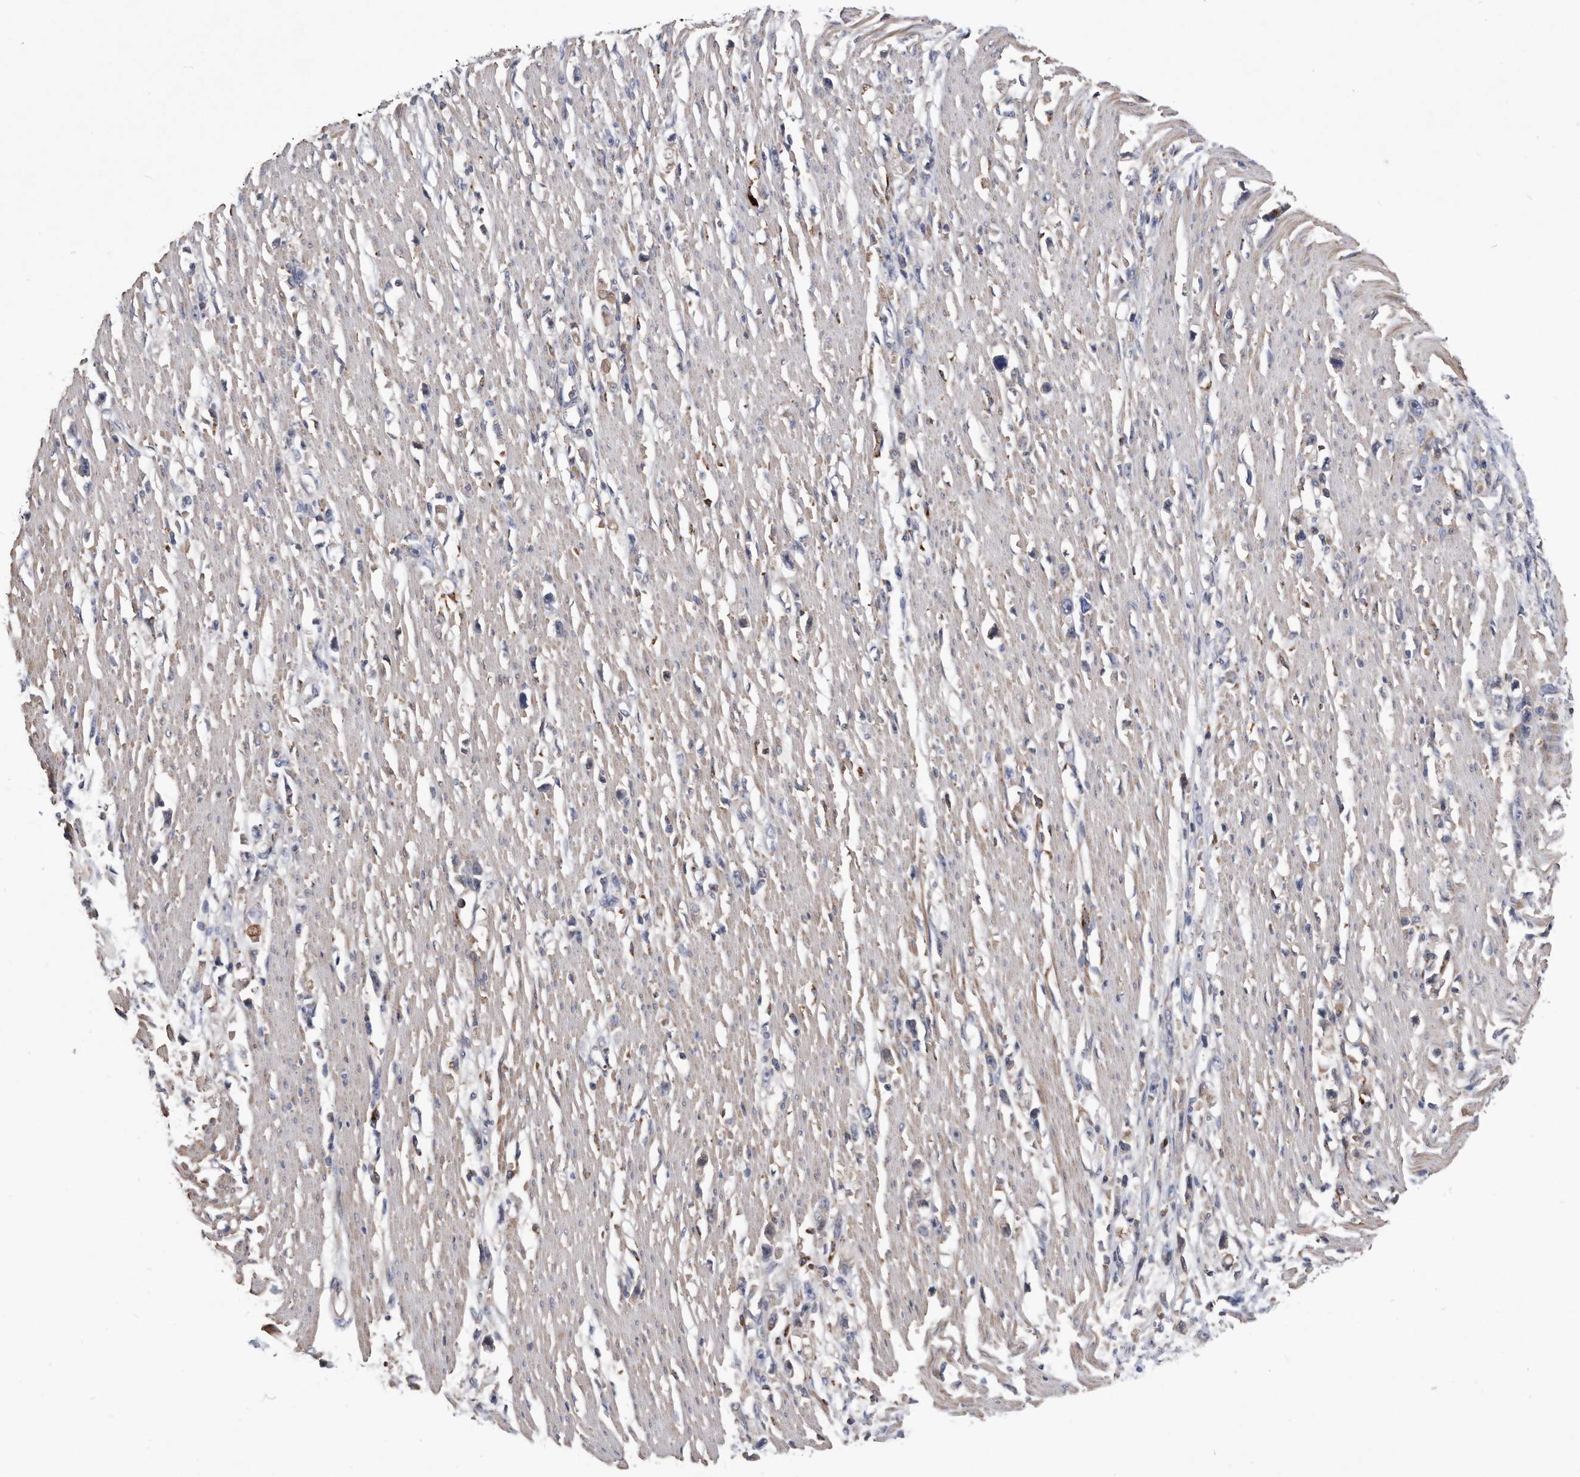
{"staining": {"intensity": "negative", "quantity": "none", "location": "none"}, "tissue": "stomach cancer", "cell_type": "Tumor cells", "image_type": "cancer", "snomed": [{"axis": "morphology", "description": "Adenocarcinoma, NOS"}, {"axis": "topography", "description": "Stomach"}], "caption": "This is an immunohistochemistry histopathology image of stomach cancer. There is no staining in tumor cells.", "gene": "BAIAP3", "patient": {"sex": "female", "age": 59}}